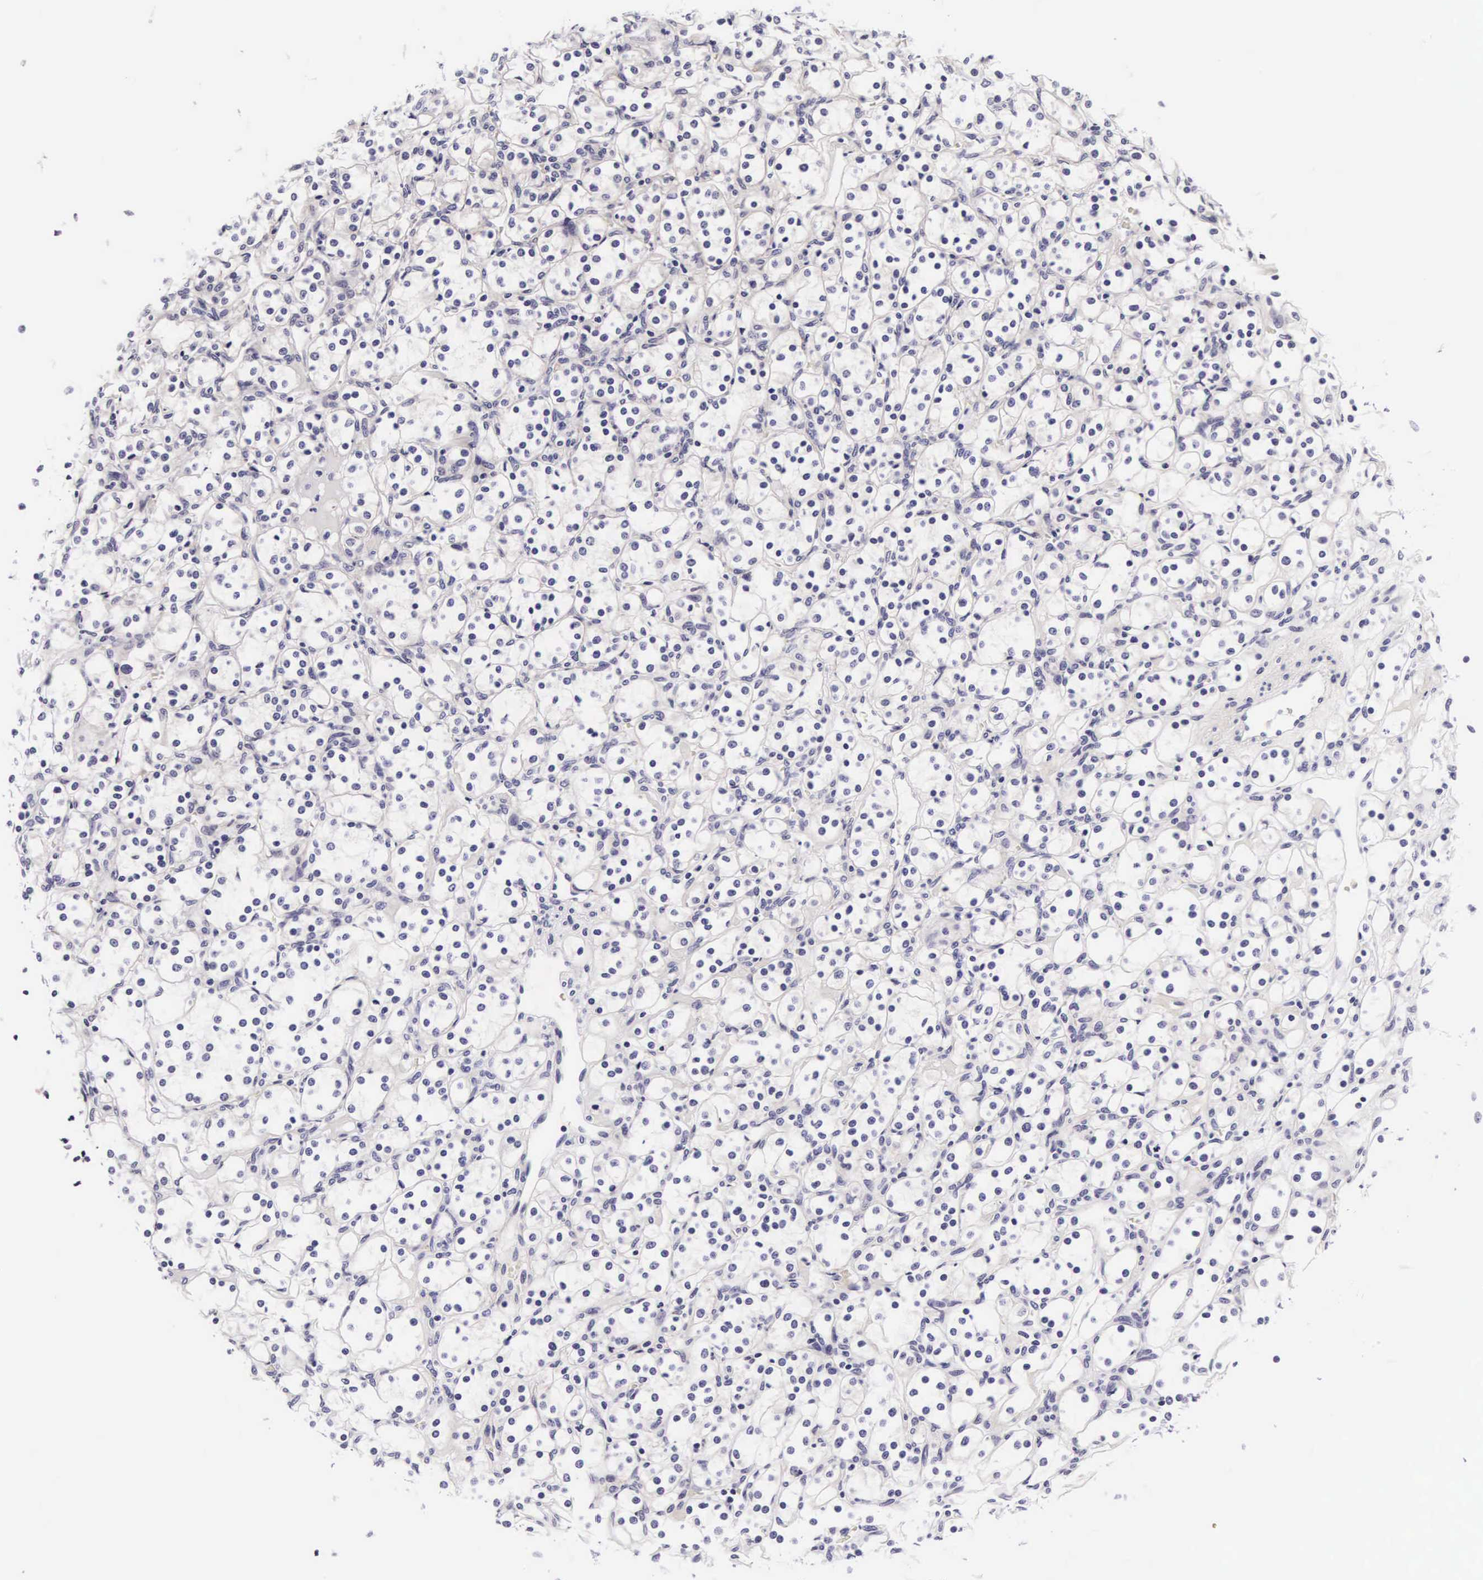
{"staining": {"intensity": "negative", "quantity": "none", "location": "none"}, "tissue": "renal cancer", "cell_type": "Tumor cells", "image_type": "cancer", "snomed": [{"axis": "morphology", "description": "Adenocarcinoma, NOS"}, {"axis": "topography", "description": "Kidney"}], "caption": "An immunohistochemistry (IHC) histopathology image of renal cancer is shown. There is no staining in tumor cells of renal cancer.", "gene": "PHETA2", "patient": {"sex": "male", "age": 77}}